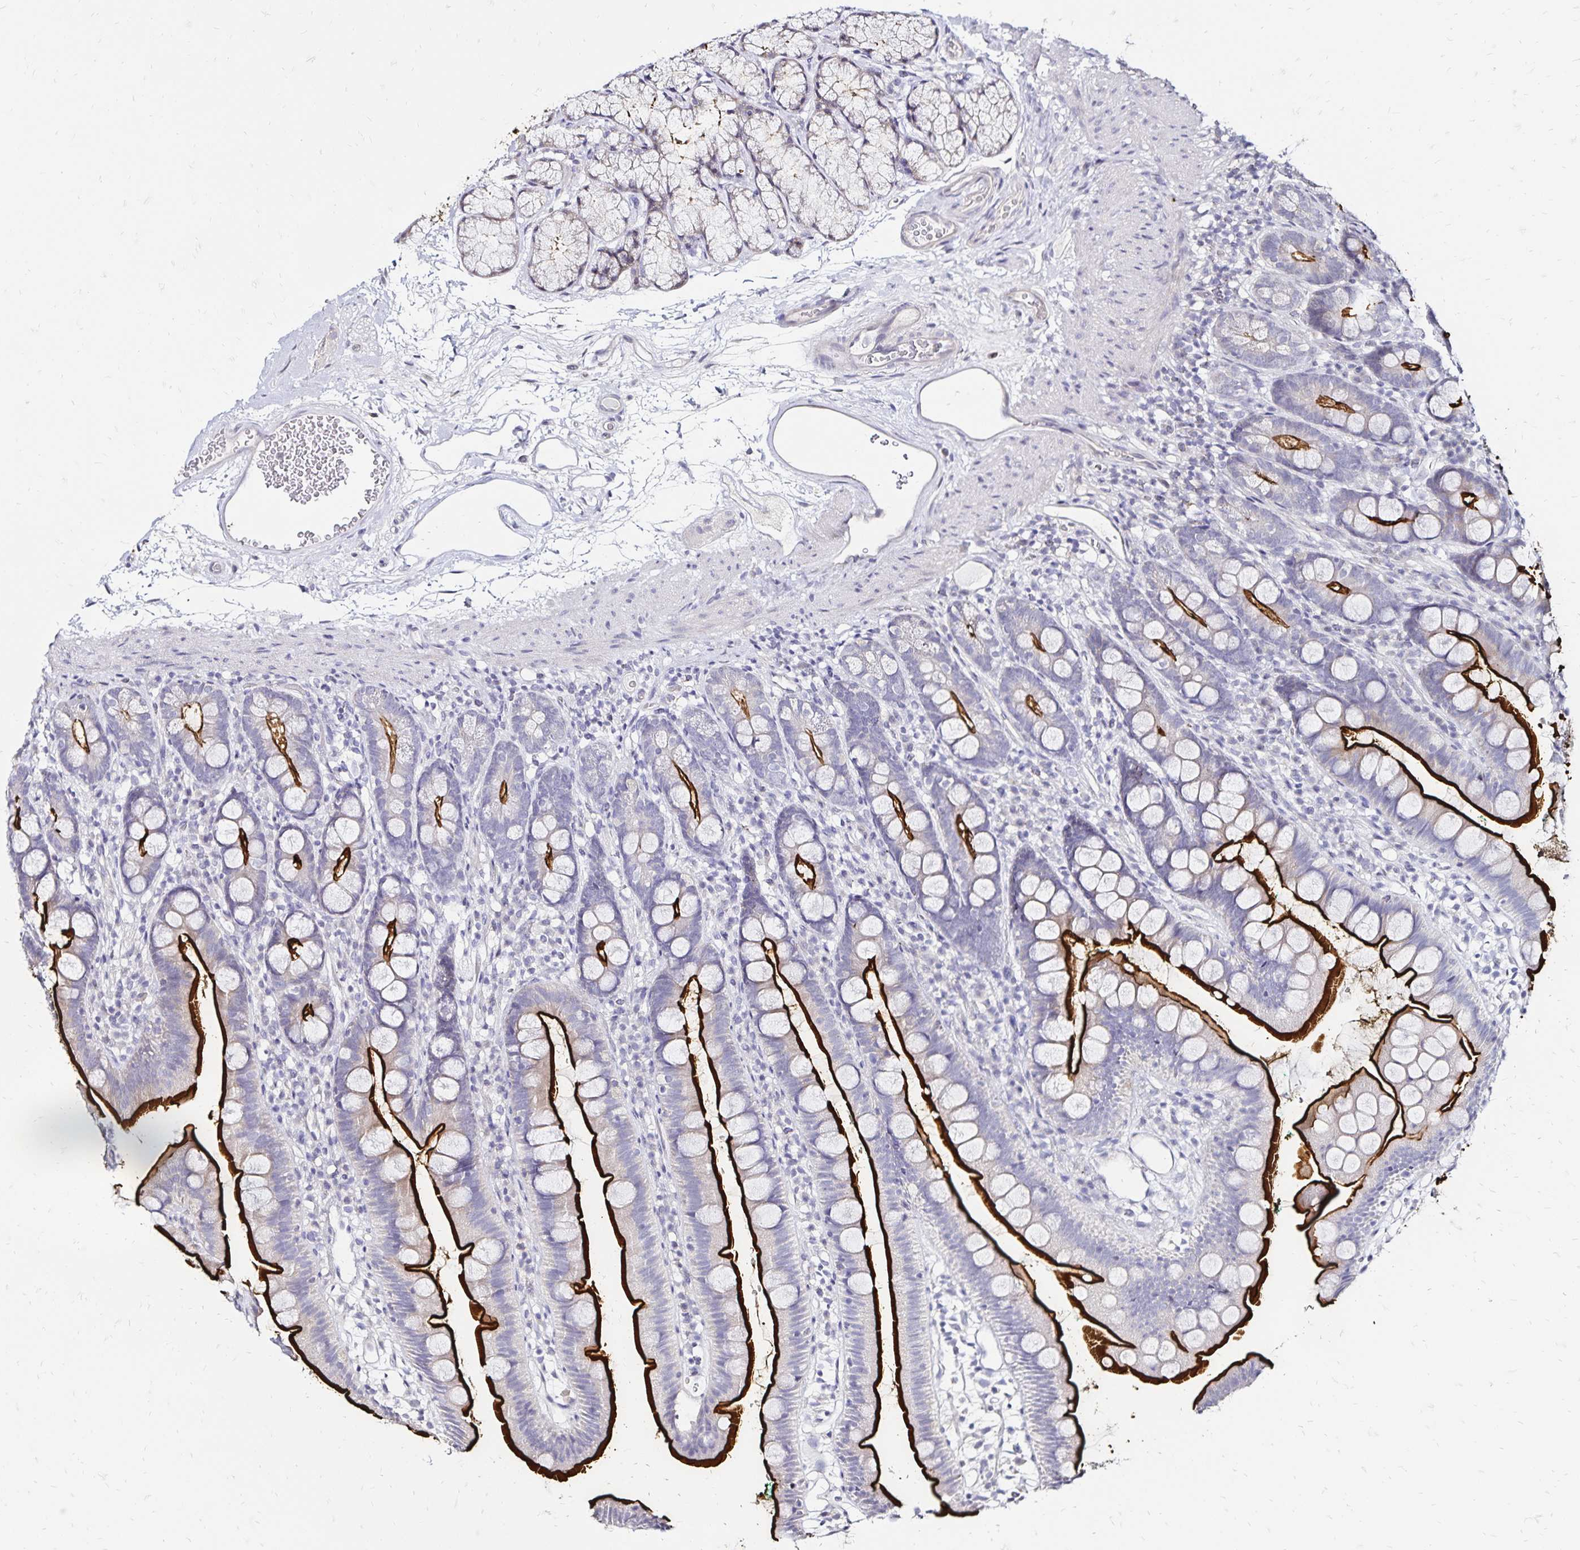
{"staining": {"intensity": "strong", "quantity": "25%-75%", "location": "cytoplasmic/membranous"}, "tissue": "duodenum", "cell_type": "Glandular cells", "image_type": "normal", "snomed": [{"axis": "morphology", "description": "Normal tissue, NOS"}, {"axis": "topography", "description": "Duodenum"}], "caption": "A high amount of strong cytoplasmic/membranous staining is identified in about 25%-75% of glandular cells in normal duodenum.", "gene": "SLC5A1", "patient": {"sex": "female", "age": 67}}